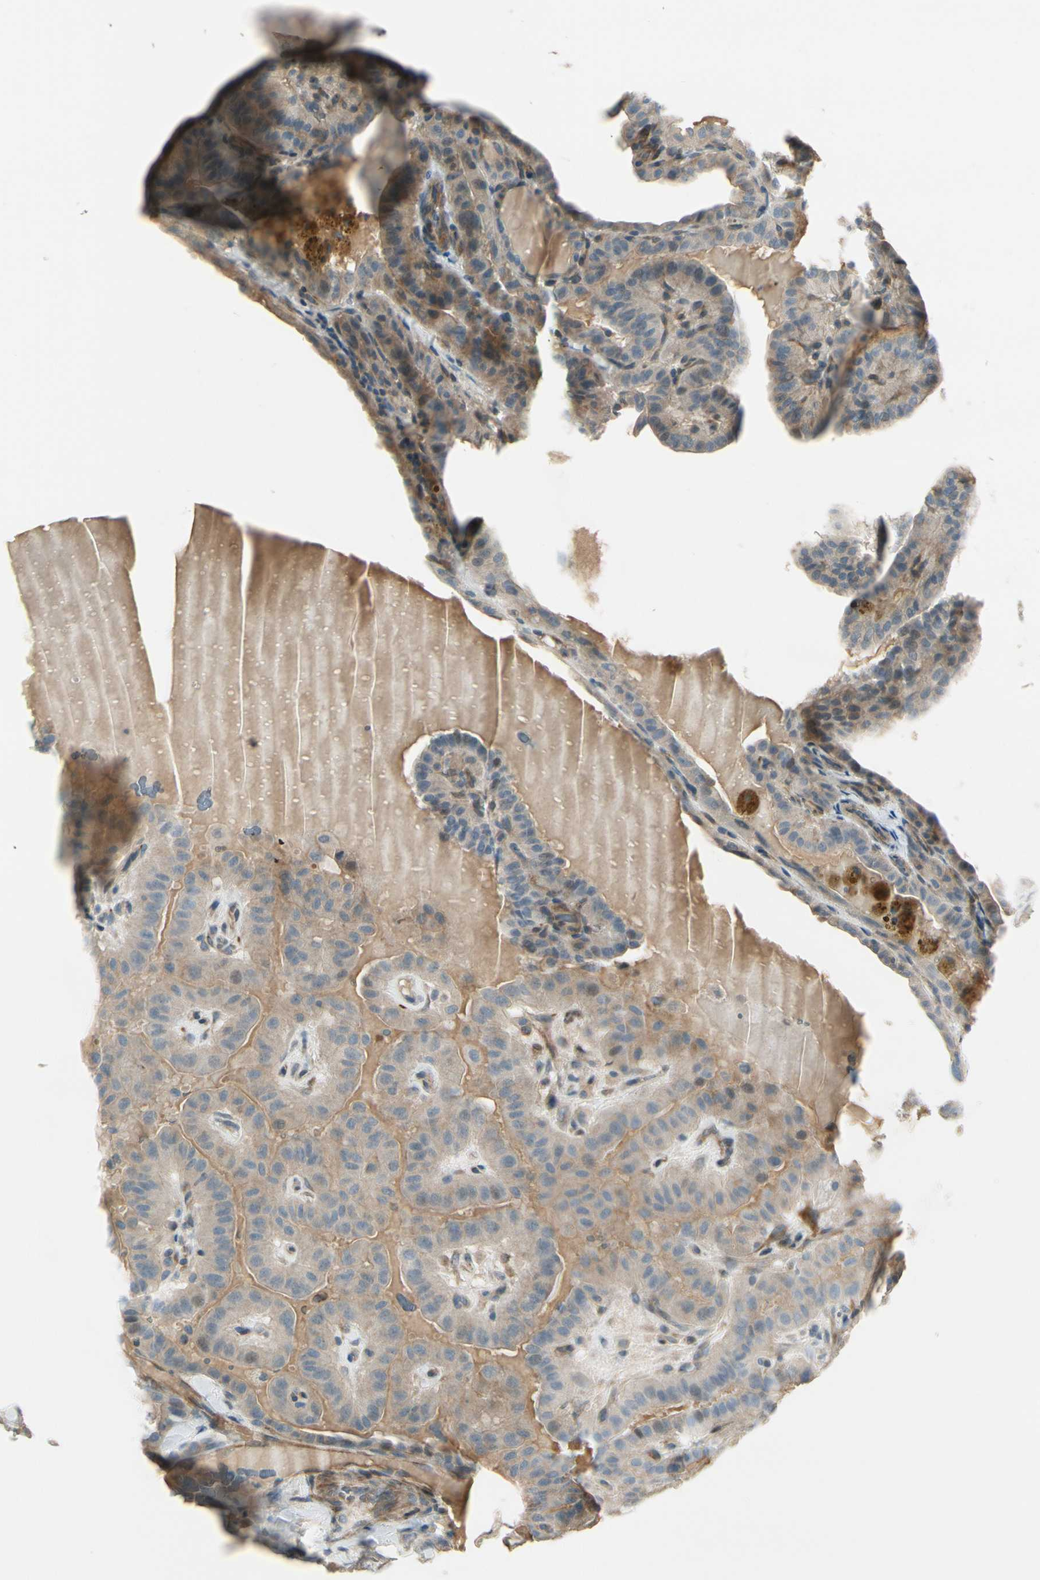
{"staining": {"intensity": "weak", "quantity": ">75%", "location": "cytoplasmic/membranous"}, "tissue": "thyroid cancer", "cell_type": "Tumor cells", "image_type": "cancer", "snomed": [{"axis": "morphology", "description": "Papillary adenocarcinoma, NOS"}, {"axis": "topography", "description": "Thyroid gland"}], "caption": "Tumor cells reveal low levels of weak cytoplasmic/membranous expression in about >75% of cells in human thyroid cancer.", "gene": "PPP3CB", "patient": {"sex": "male", "age": 77}}